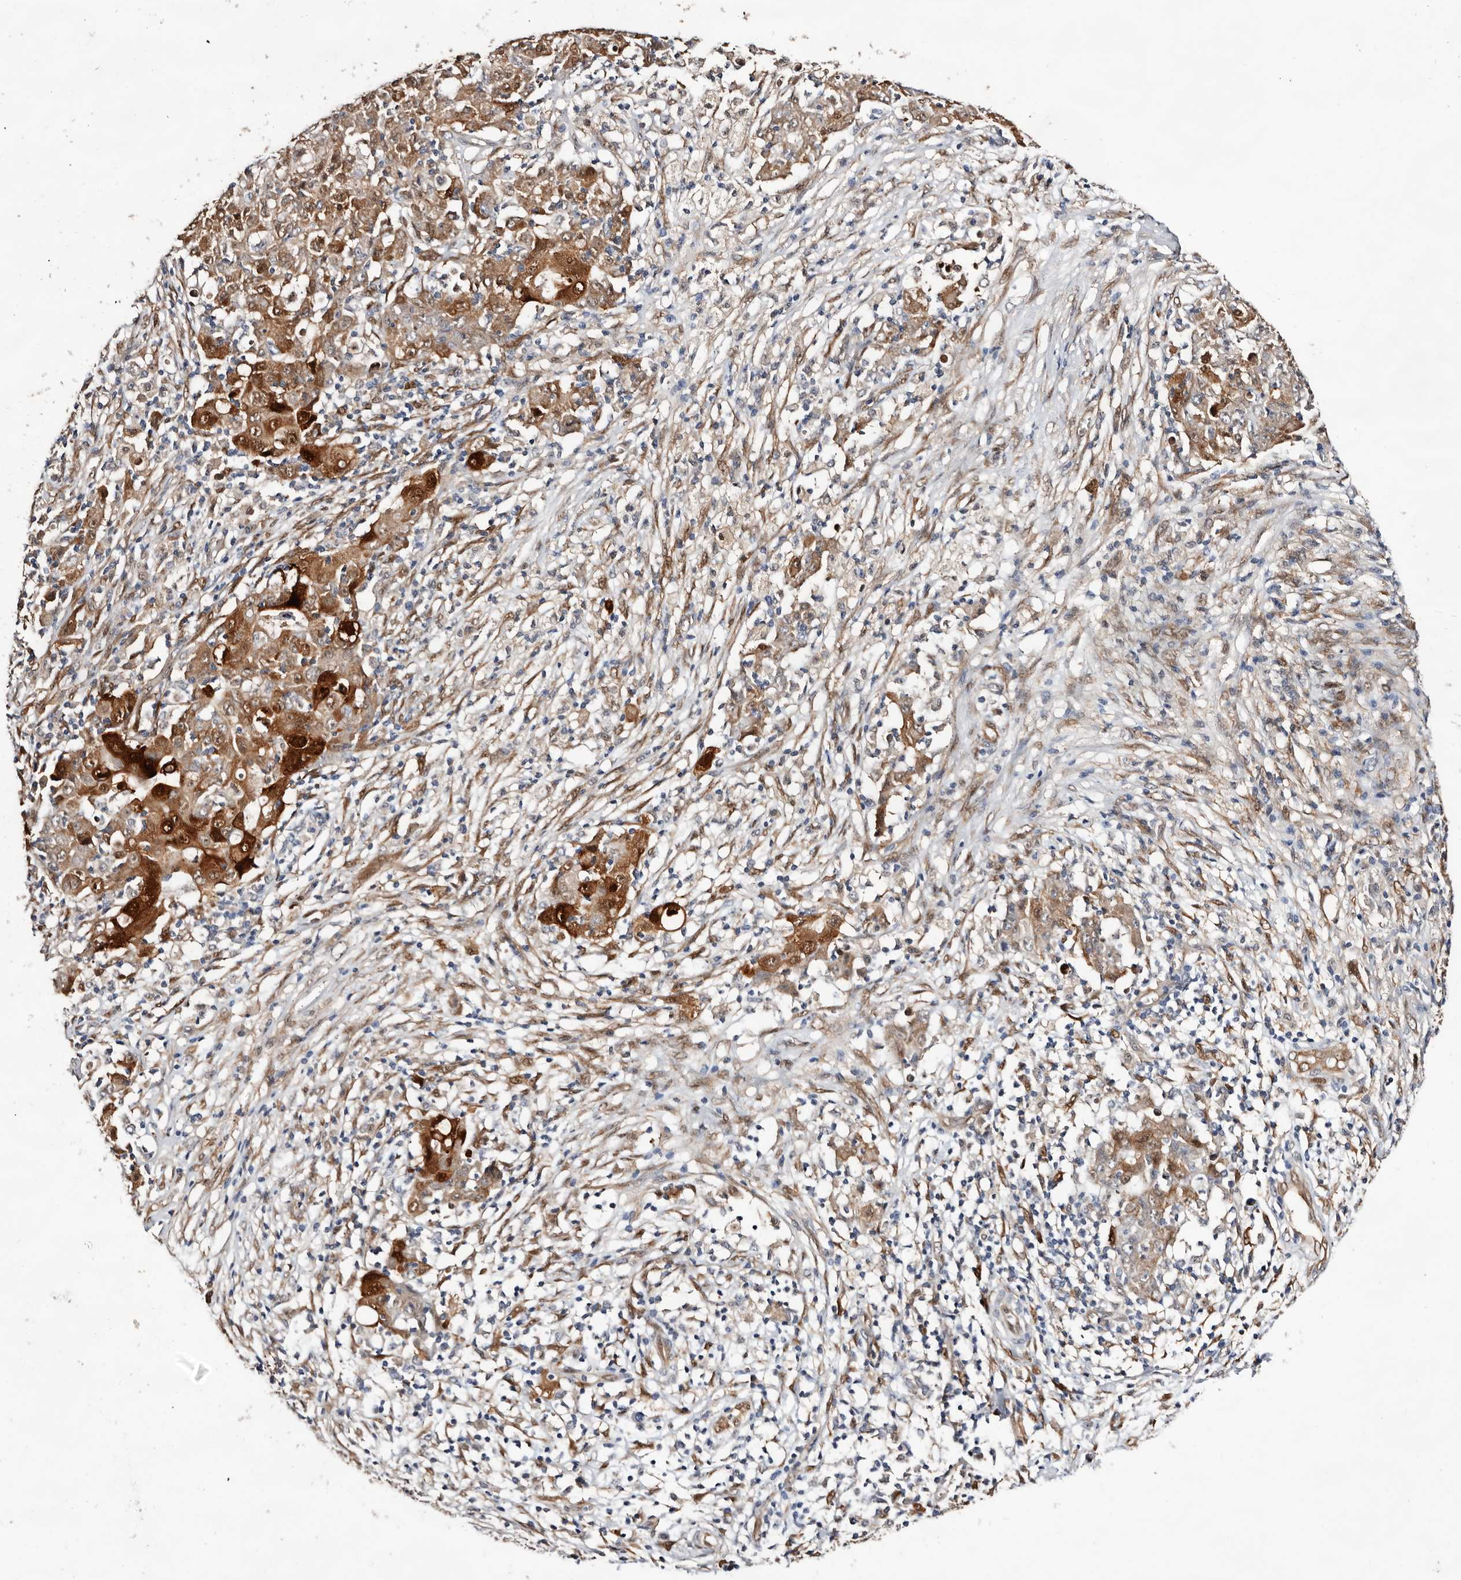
{"staining": {"intensity": "moderate", "quantity": ">75%", "location": "cytoplasmic/membranous"}, "tissue": "ovarian cancer", "cell_type": "Tumor cells", "image_type": "cancer", "snomed": [{"axis": "morphology", "description": "Carcinoma, endometroid"}, {"axis": "topography", "description": "Ovary"}], "caption": "Tumor cells exhibit medium levels of moderate cytoplasmic/membranous expression in approximately >75% of cells in human ovarian endometroid carcinoma.", "gene": "TP53I3", "patient": {"sex": "female", "age": 42}}